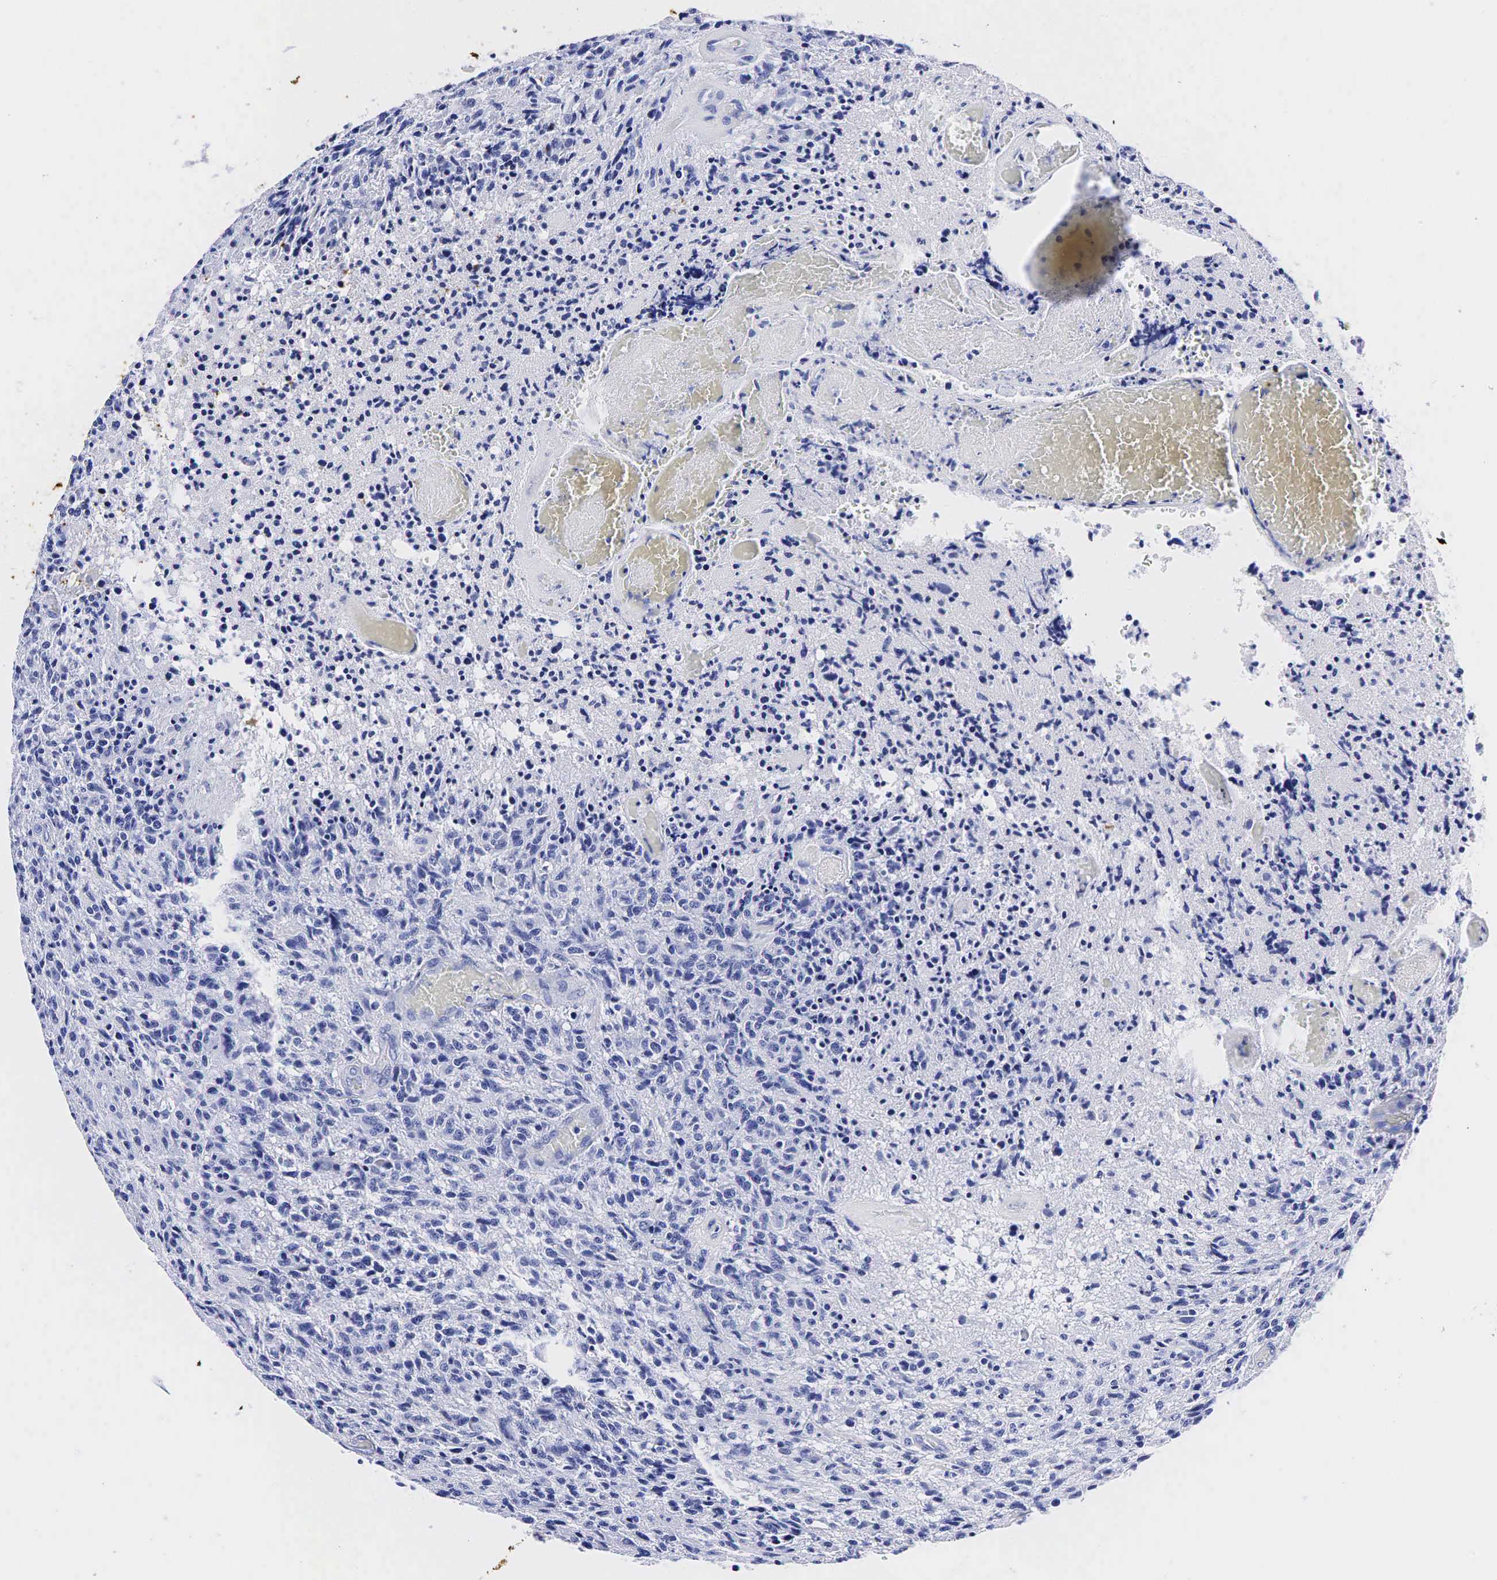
{"staining": {"intensity": "negative", "quantity": "none", "location": "none"}, "tissue": "glioma", "cell_type": "Tumor cells", "image_type": "cancer", "snomed": [{"axis": "morphology", "description": "Glioma, malignant, High grade"}, {"axis": "topography", "description": "Brain"}], "caption": "IHC of glioma shows no staining in tumor cells.", "gene": "TG", "patient": {"sex": "male", "age": 36}}